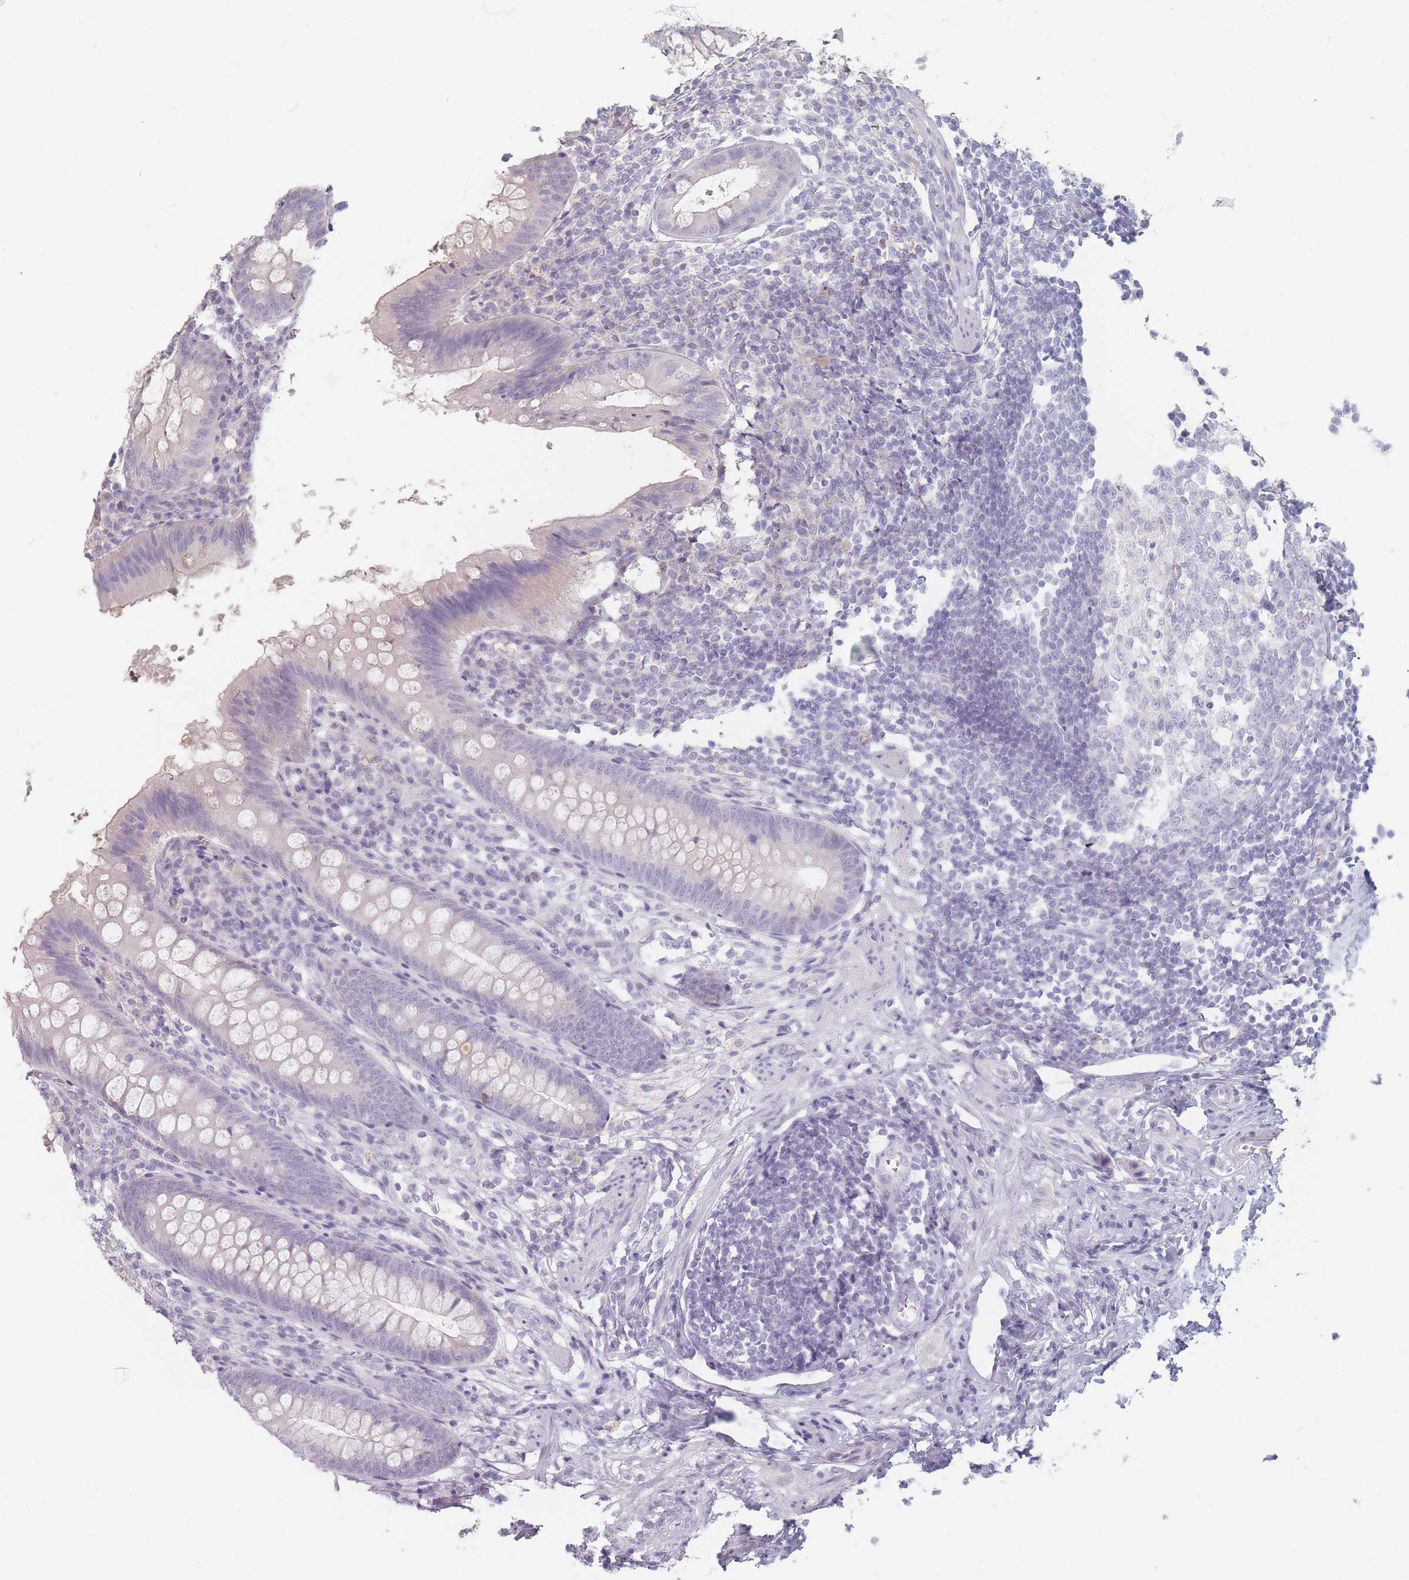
{"staining": {"intensity": "negative", "quantity": "none", "location": "none"}, "tissue": "appendix", "cell_type": "Glandular cells", "image_type": "normal", "snomed": [{"axis": "morphology", "description": "Normal tissue, NOS"}, {"axis": "topography", "description": "Appendix"}], "caption": "Appendix was stained to show a protein in brown. There is no significant staining in glandular cells. The staining was performed using DAB (3,3'-diaminobenzidine) to visualize the protein expression in brown, while the nuclei were stained in blue with hematoxylin (Magnification: 20x).", "gene": "HELZ2", "patient": {"sex": "female", "age": 51}}